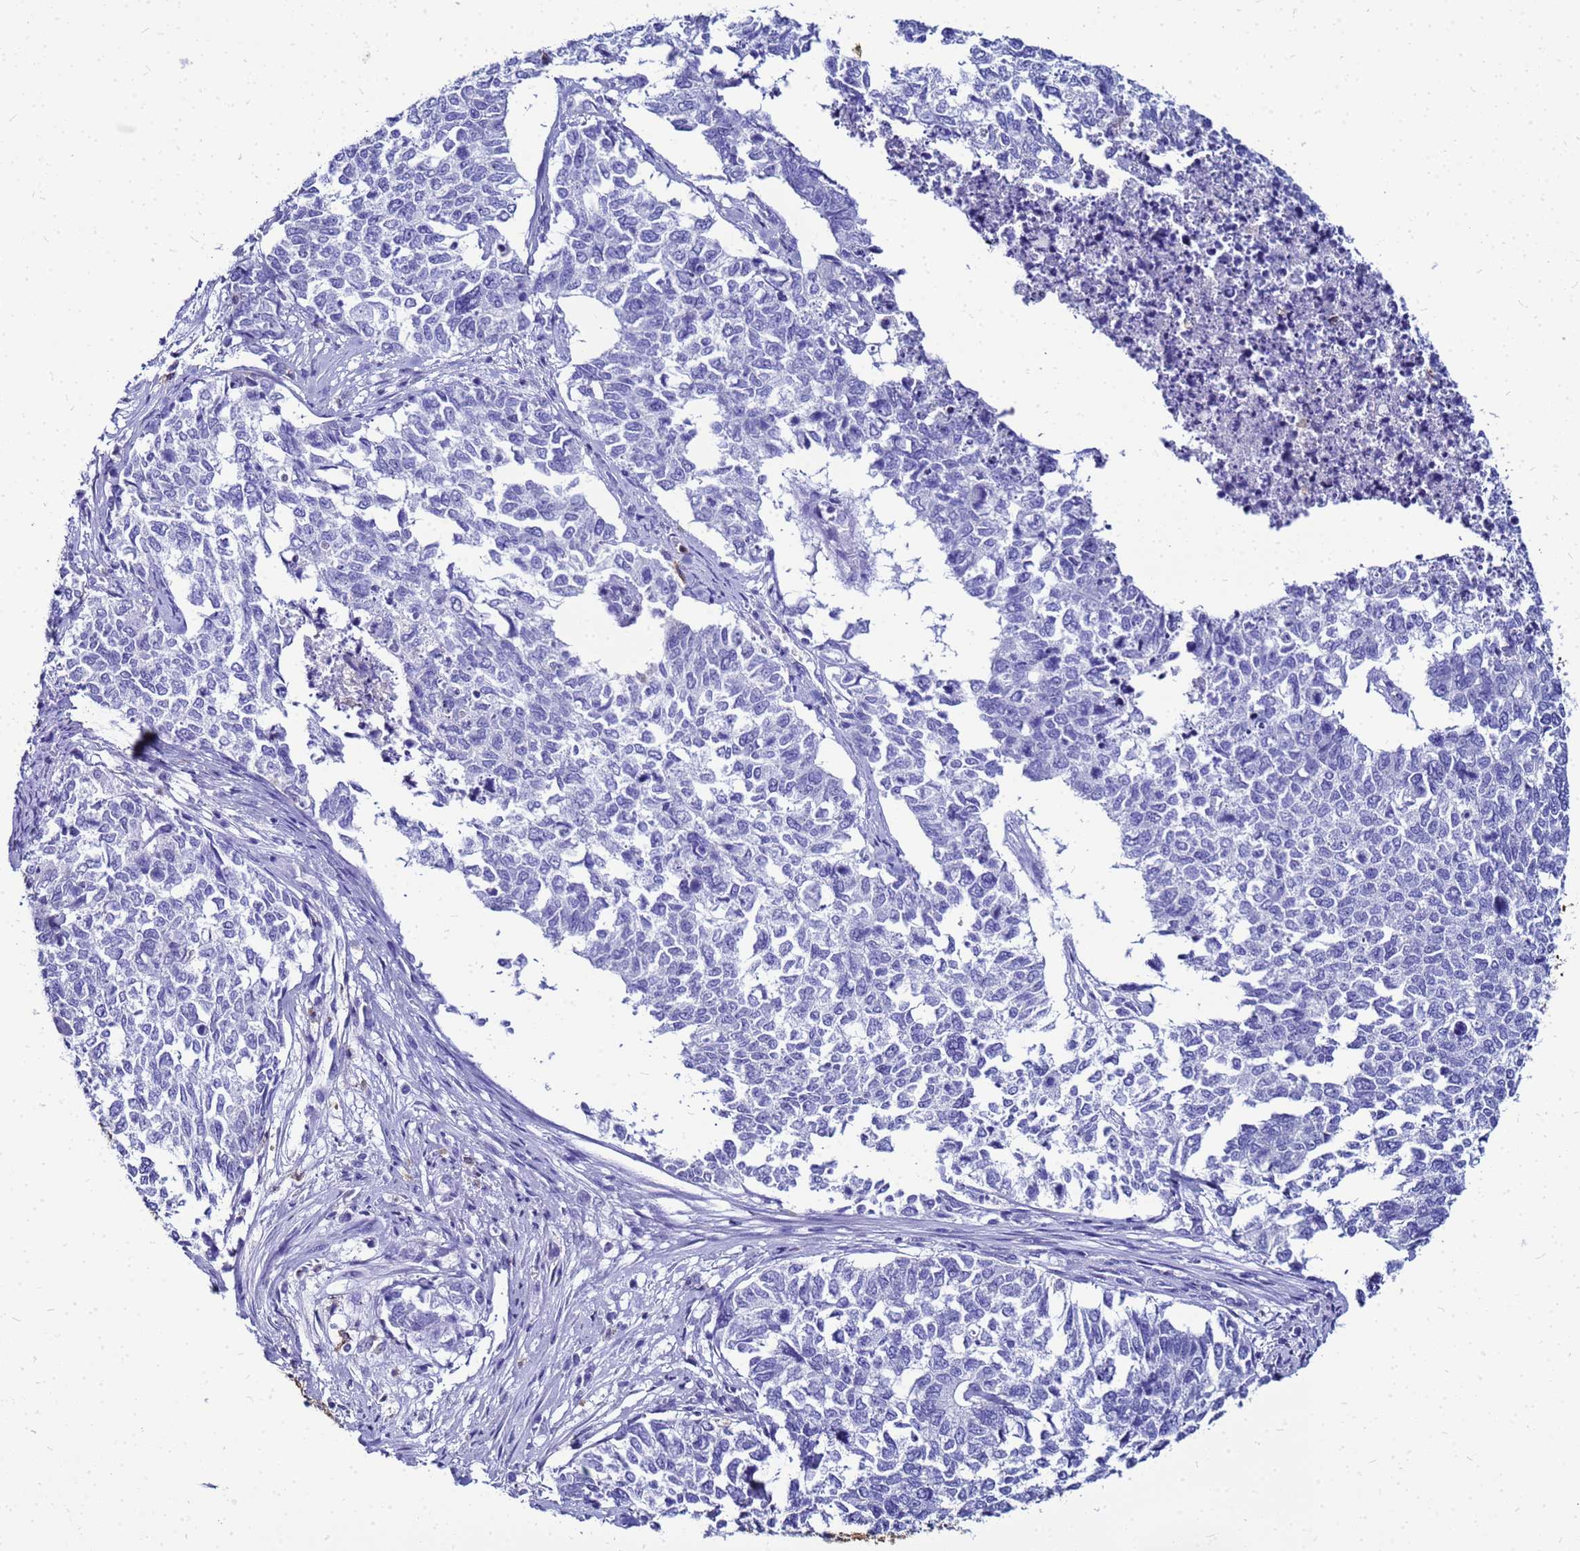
{"staining": {"intensity": "negative", "quantity": "none", "location": "none"}, "tissue": "cervical cancer", "cell_type": "Tumor cells", "image_type": "cancer", "snomed": [{"axis": "morphology", "description": "Squamous cell carcinoma, NOS"}, {"axis": "topography", "description": "Cervix"}], "caption": "This is an IHC photomicrograph of squamous cell carcinoma (cervical). There is no expression in tumor cells.", "gene": "CSTA", "patient": {"sex": "female", "age": 63}}